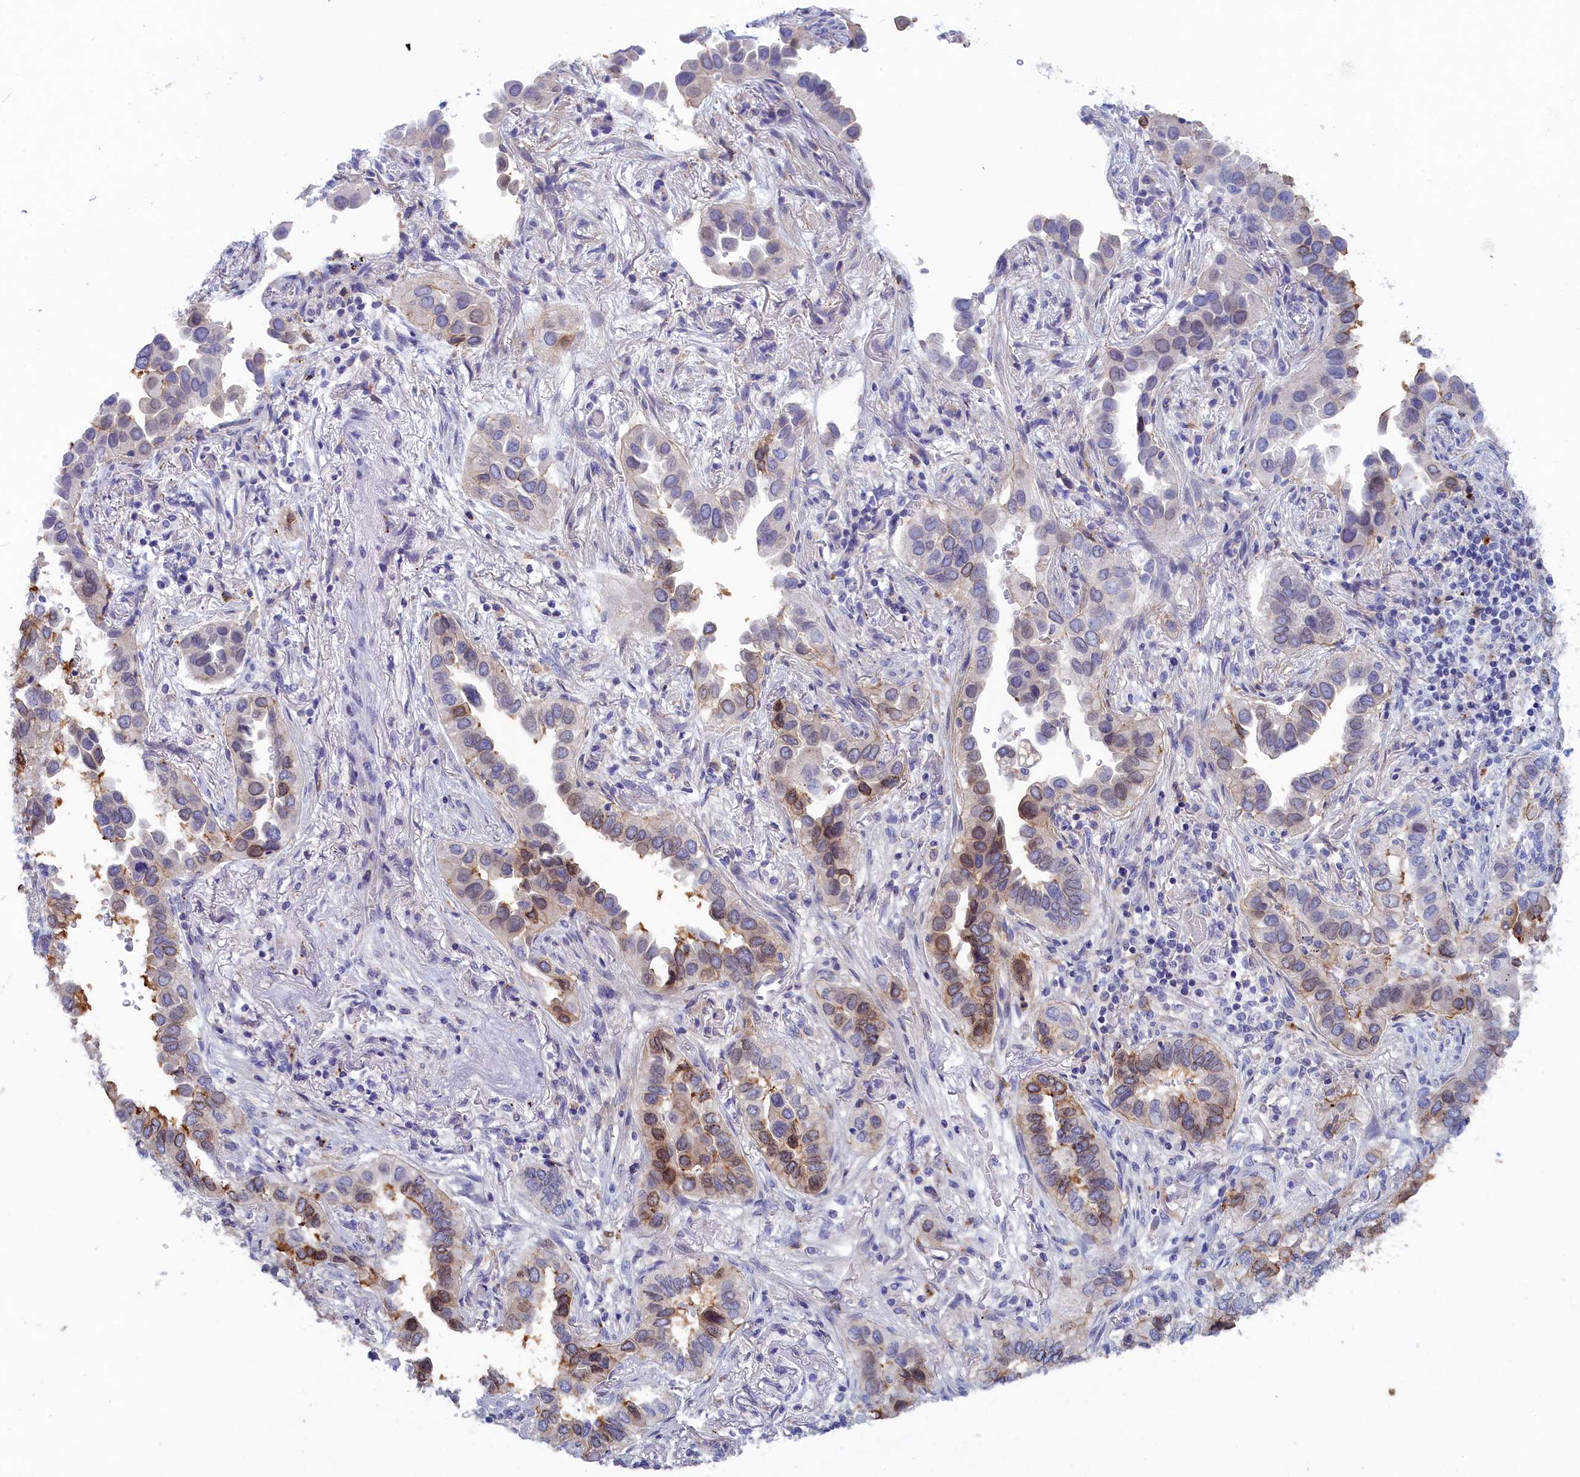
{"staining": {"intensity": "moderate", "quantity": "<25%", "location": "cytoplasmic/membranous"}, "tissue": "lung cancer", "cell_type": "Tumor cells", "image_type": "cancer", "snomed": [{"axis": "morphology", "description": "Adenocarcinoma, NOS"}, {"axis": "topography", "description": "Lung"}], "caption": "This is an image of IHC staining of adenocarcinoma (lung), which shows moderate staining in the cytoplasmic/membranous of tumor cells.", "gene": "WDR6", "patient": {"sex": "female", "age": 76}}